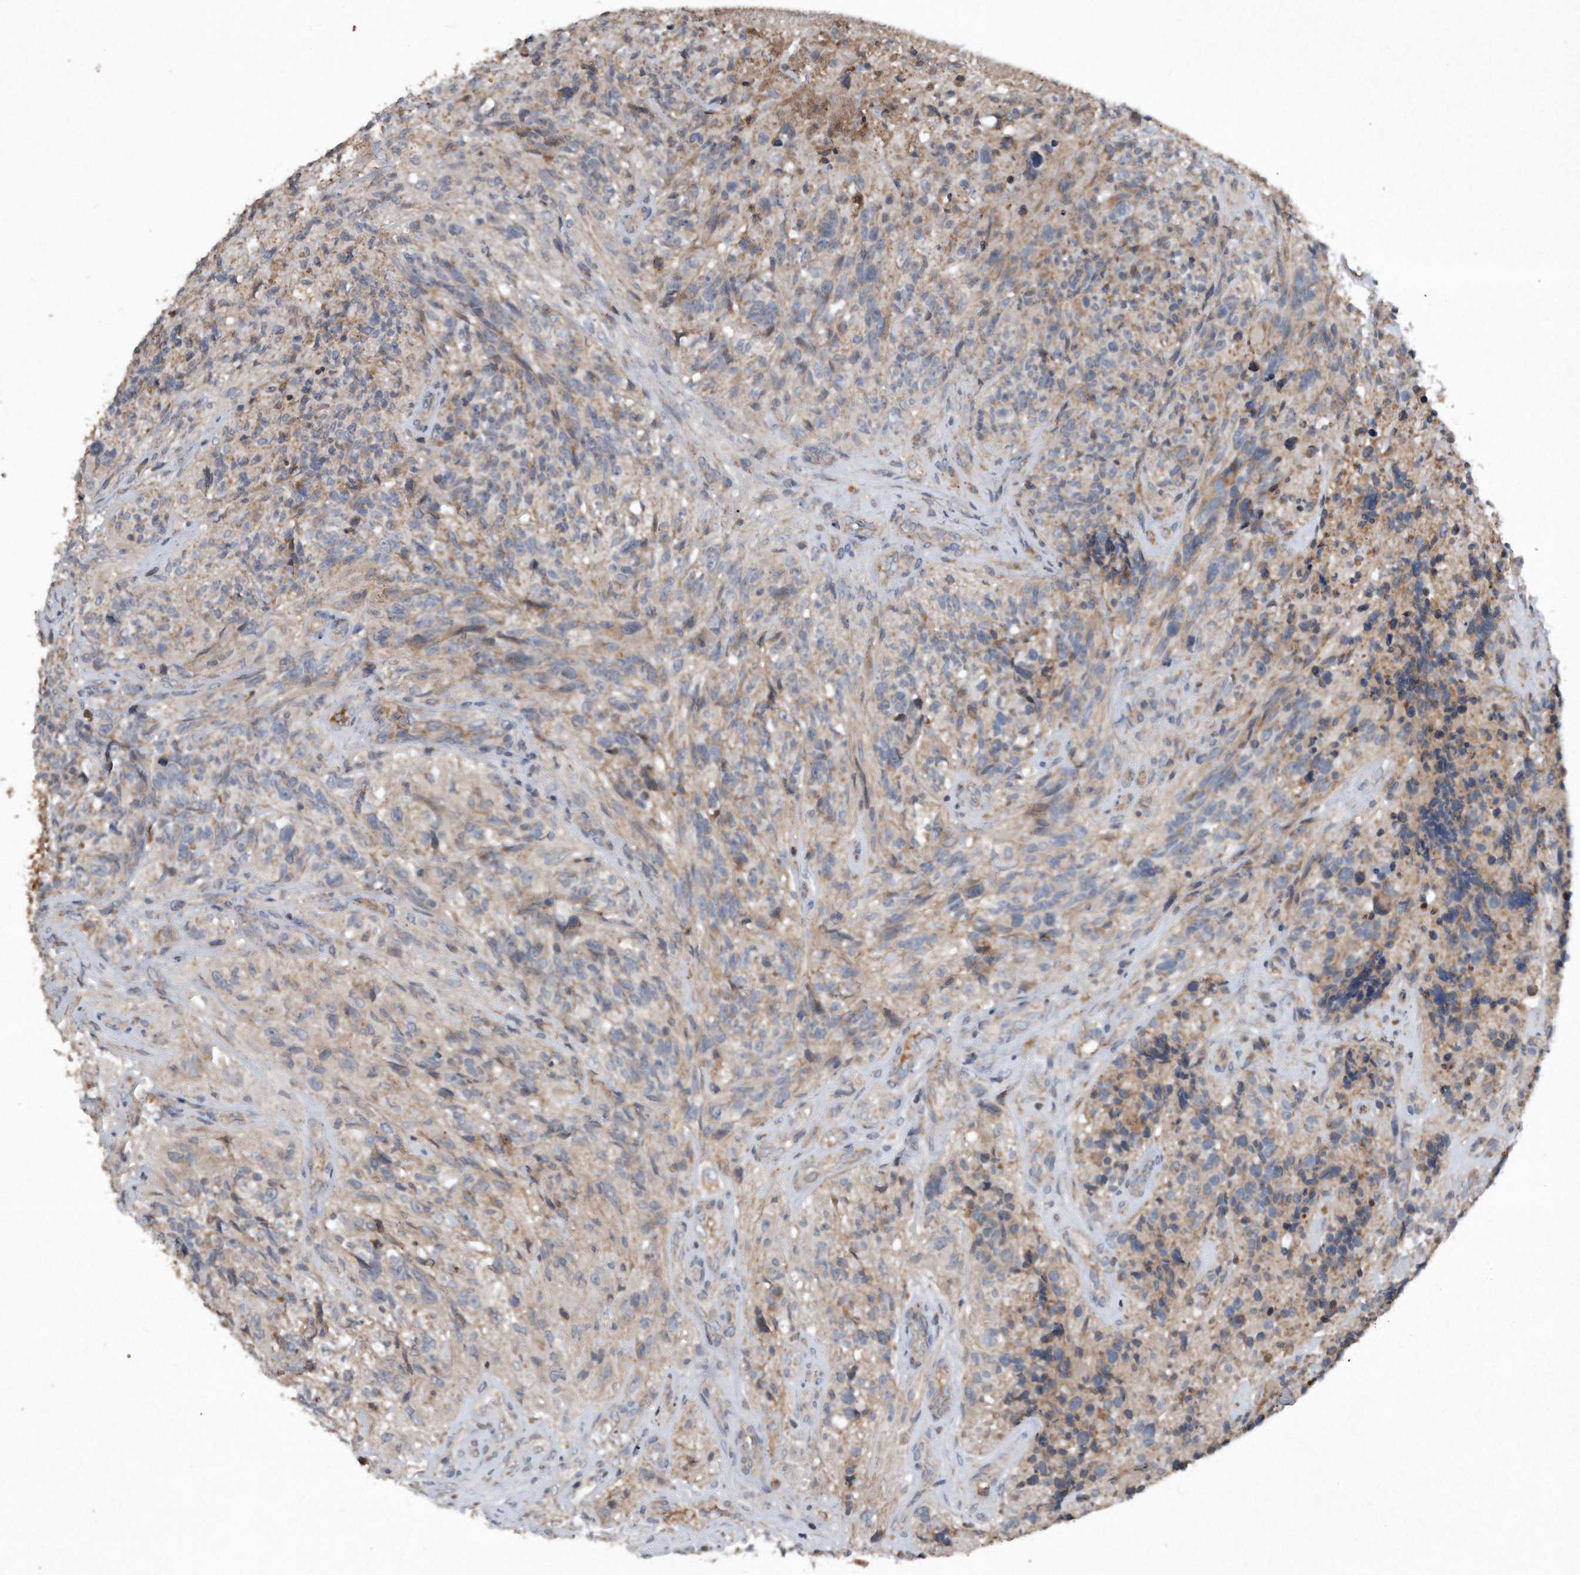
{"staining": {"intensity": "weak", "quantity": "<25%", "location": "cytoplasmic/membranous"}, "tissue": "glioma", "cell_type": "Tumor cells", "image_type": "cancer", "snomed": [{"axis": "morphology", "description": "Glioma, malignant, High grade"}, {"axis": "topography", "description": "Brain"}], "caption": "Tumor cells are negative for protein expression in human high-grade glioma (malignant).", "gene": "SDHA", "patient": {"sex": "male", "age": 69}}